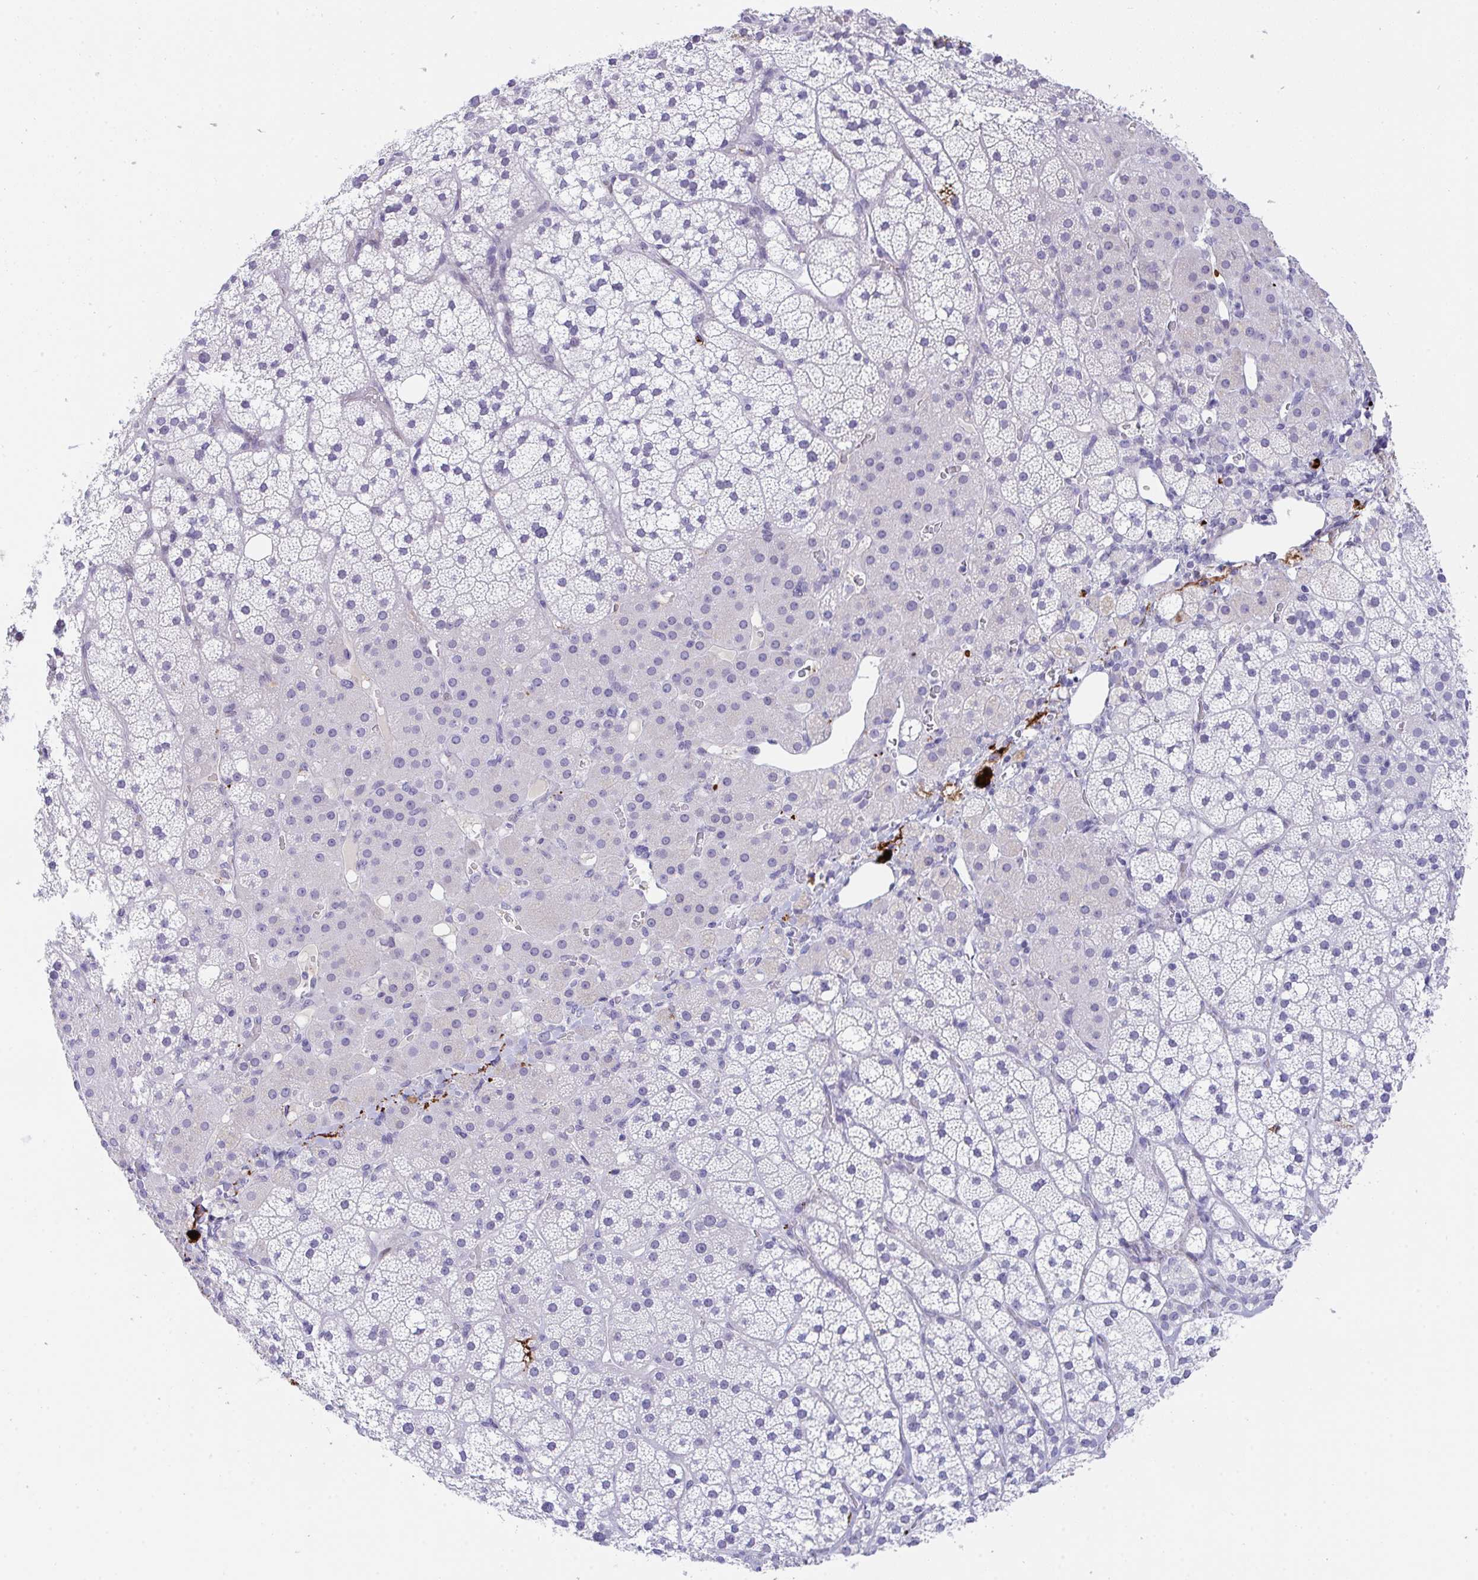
{"staining": {"intensity": "negative", "quantity": "none", "location": "none"}, "tissue": "adrenal gland", "cell_type": "Glandular cells", "image_type": "normal", "snomed": [{"axis": "morphology", "description": "Normal tissue, NOS"}, {"axis": "topography", "description": "Adrenal gland"}], "caption": "Glandular cells are negative for protein expression in unremarkable human adrenal gland. Nuclei are stained in blue.", "gene": "KMT2E", "patient": {"sex": "male", "age": 53}}